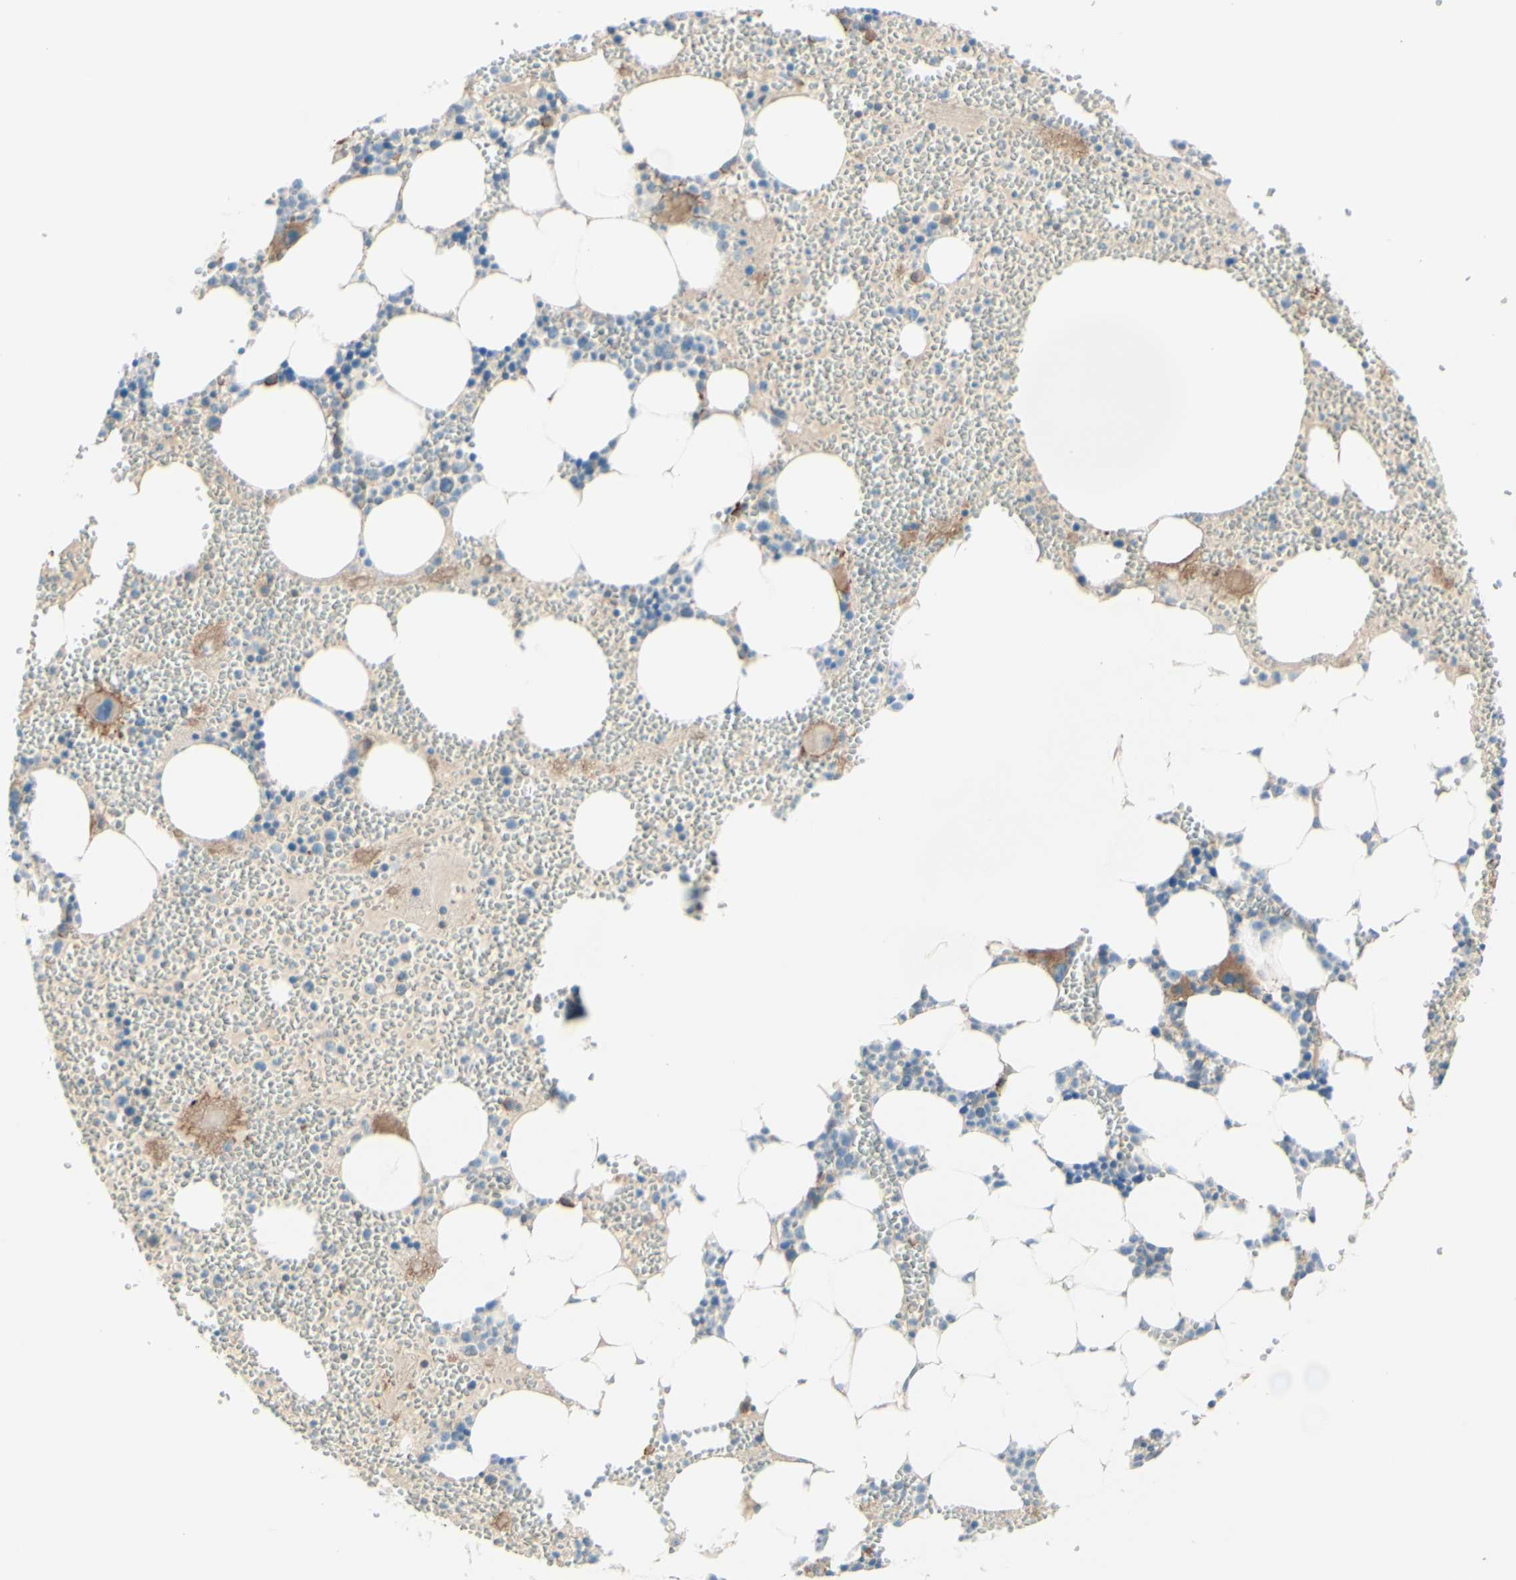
{"staining": {"intensity": "moderate", "quantity": "<25%", "location": "cytoplasmic/membranous"}, "tissue": "bone marrow", "cell_type": "Hematopoietic cells", "image_type": "normal", "snomed": [{"axis": "morphology", "description": "Normal tissue, NOS"}, {"axis": "morphology", "description": "Inflammation, NOS"}, {"axis": "topography", "description": "Bone marrow"}], "caption": "Immunohistochemical staining of unremarkable human bone marrow reveals <25% levels of moderate cytoplasmic/membranous protein staining in about <25% of hematopoietic cells. (DAB (3,3'-diaminobenzidine) IHC, brown staining for protein, blue staining for nuclei).", "gene": "MTM1", "patient": {"sex": "female", "age": 76}}